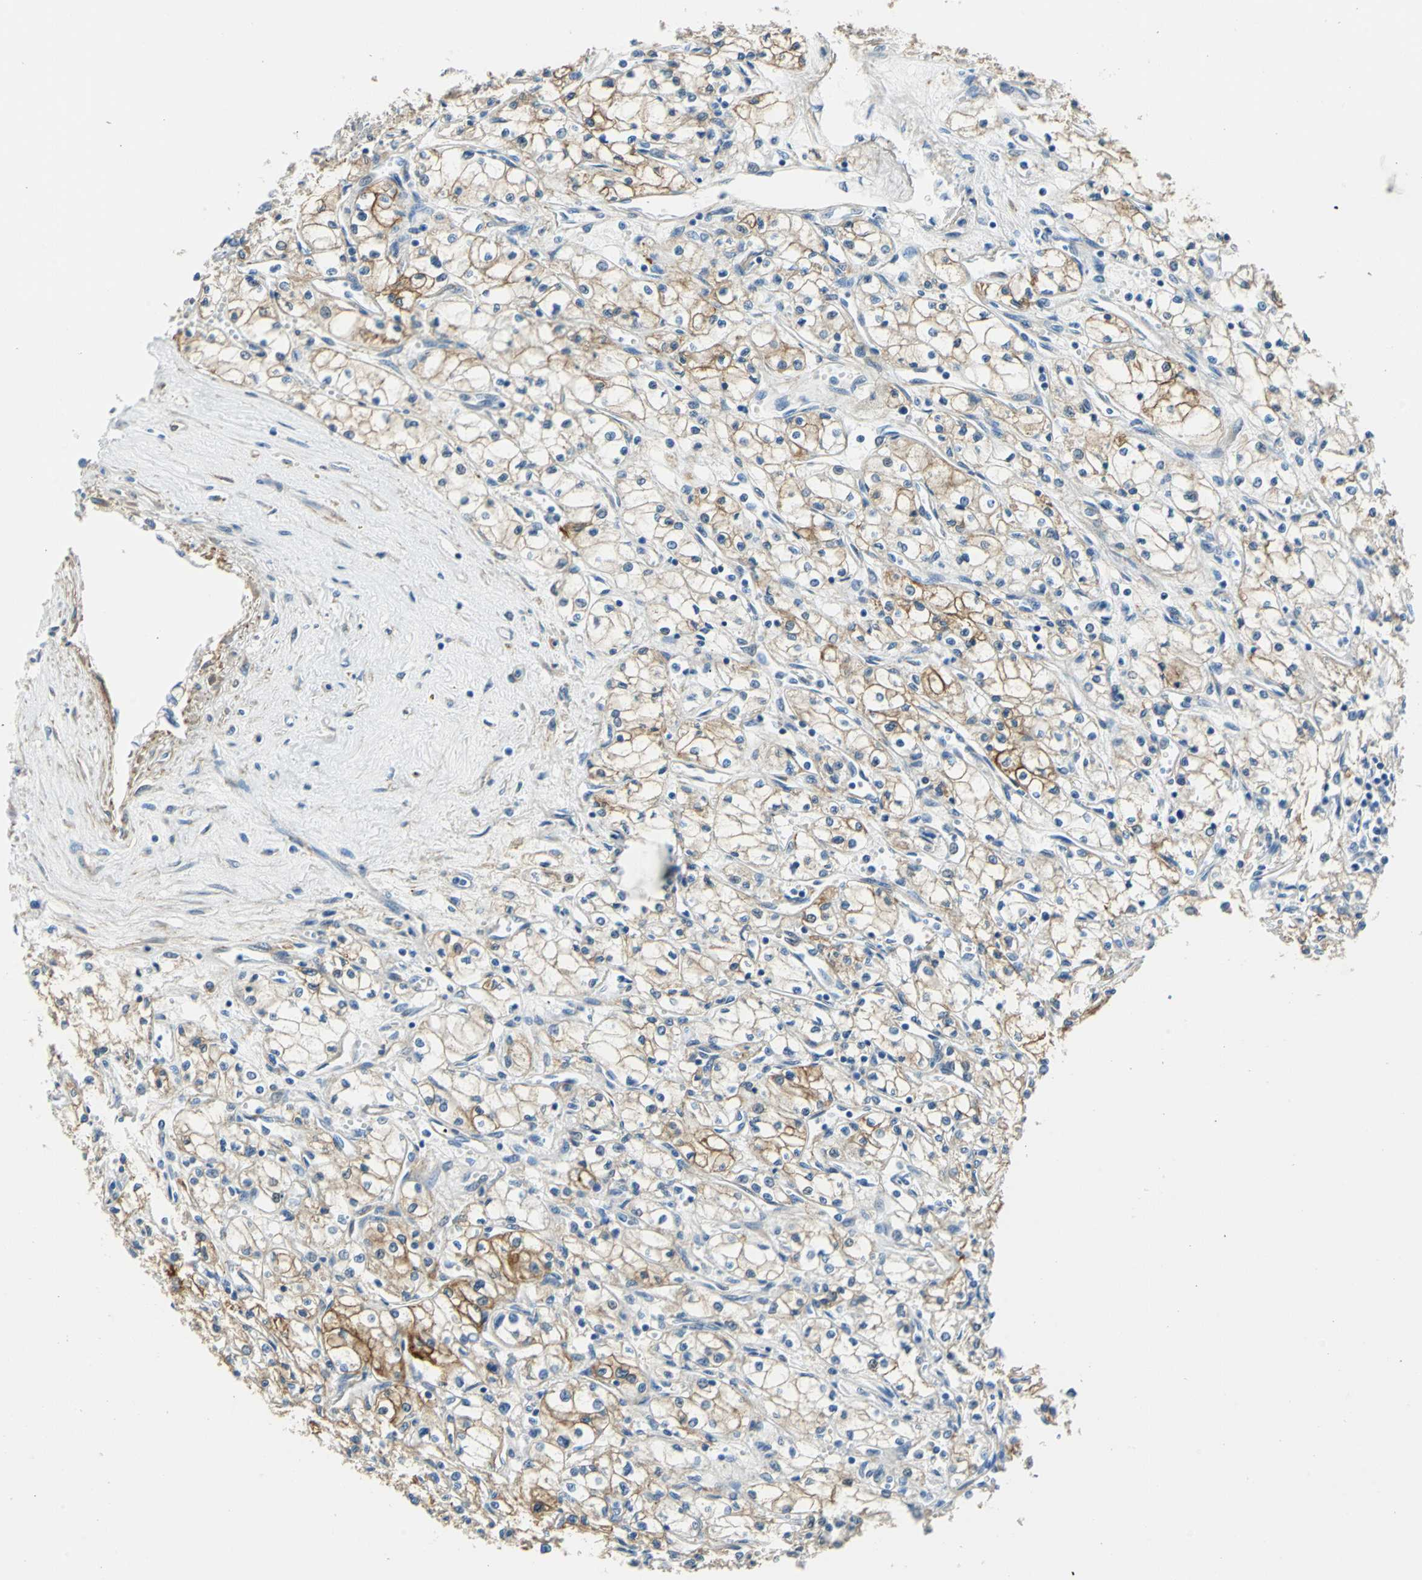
{"staining": {"intensity": "moderate", "quantity": "25%-75%", "location": "cytoplasmic/membranous"}, "tissue": "renal cancer", "cell_type": "Tumor cells", "image_type": "cancer", "snomed": [{"axis": "morphology", "description": "Normal tissue, NOS"}, {"axis": "morphology", "description": "Adenocarcinoma, NOS"}, {"axis": "topography", "description": "Kidney"}], "caption": "High-magnification brightfield microscopy of adenocarcinoma (renal) stained with DAB (brown) and counterstained with hematoxylin (blue). tumor cells exhibit moderate cytoplasmic/membranous staining is present in approximately25%-75% of cells.", "gene": "AKAP12", "patient": {"sex": "male", "age": 59}}